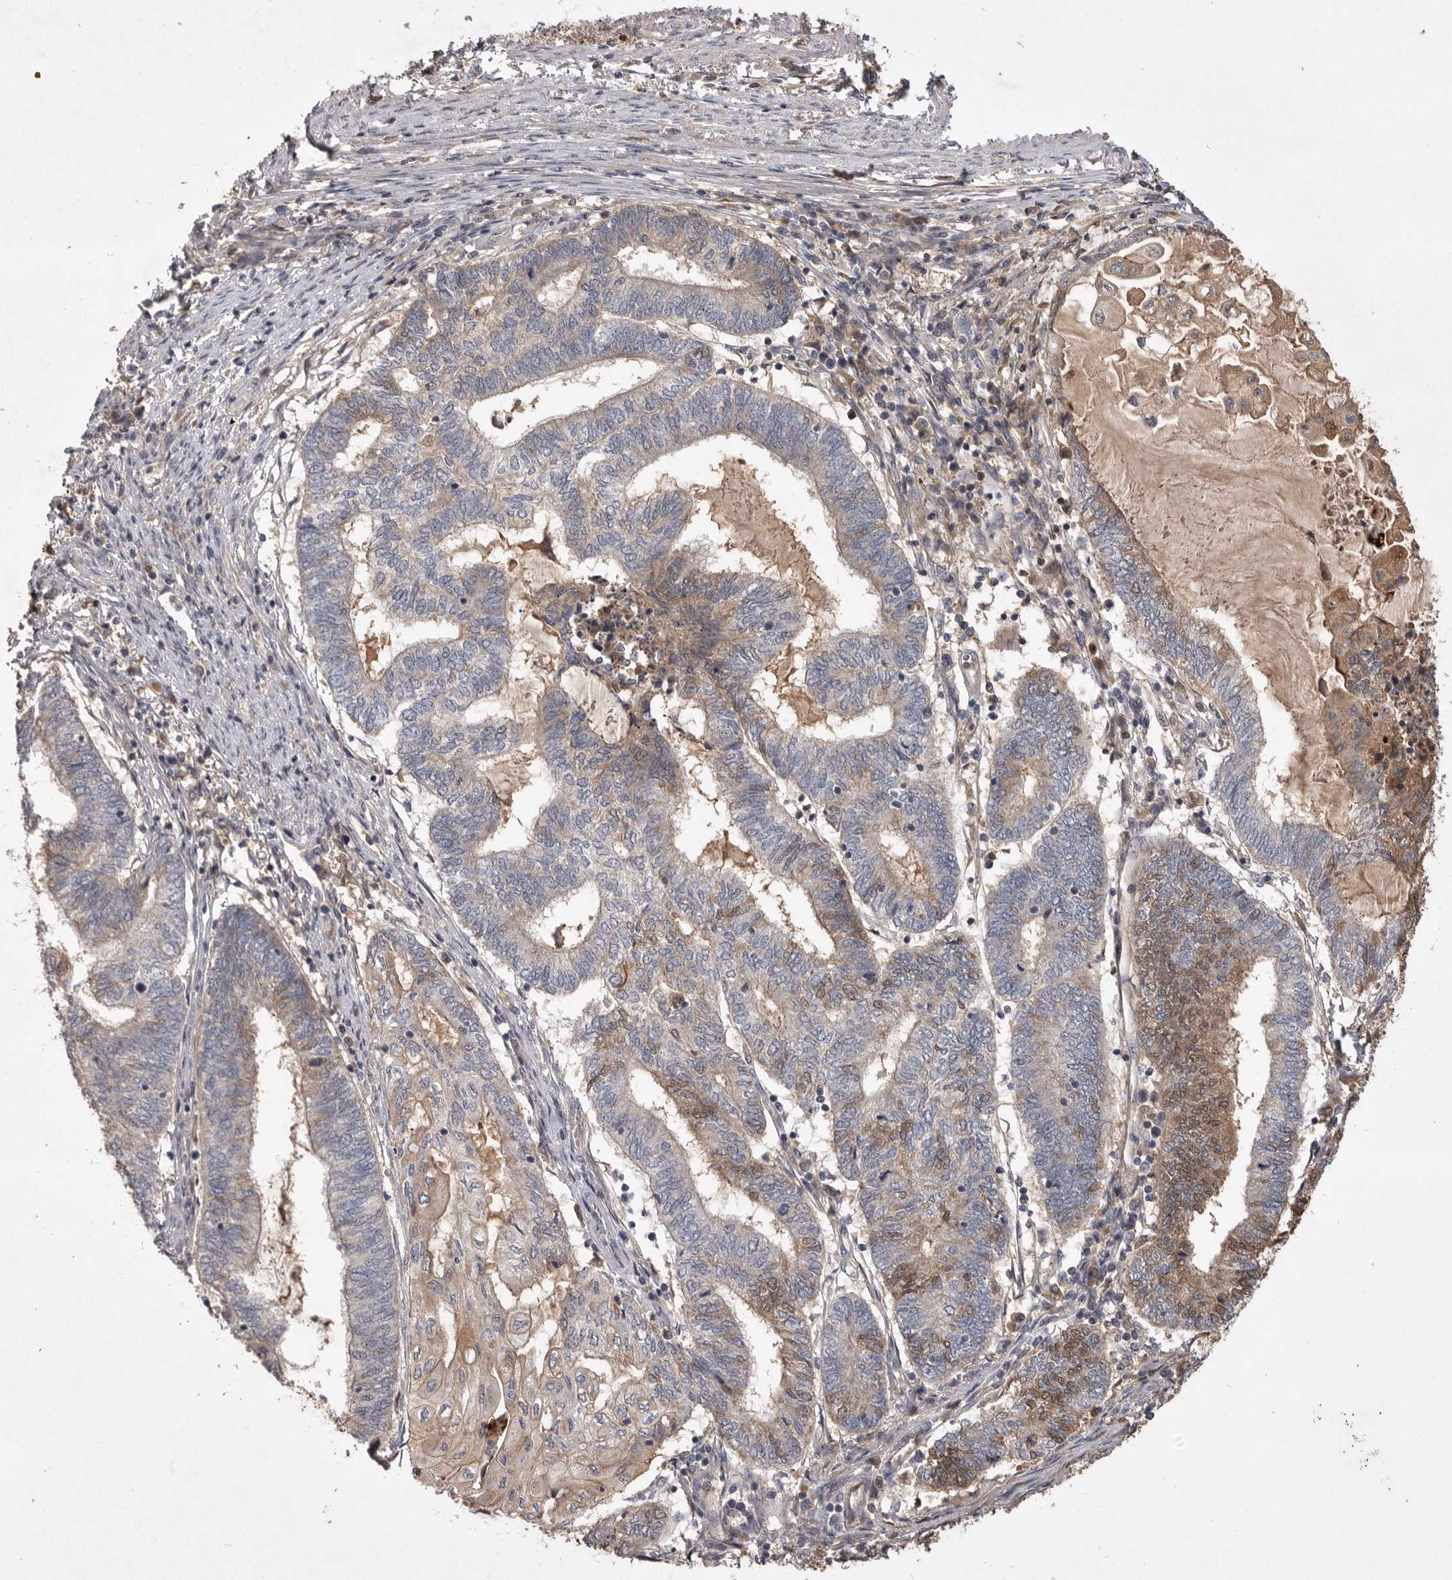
{"staining": {"intensity": "weak", "quantity": "<25%", "location": "cytoplasmic/membranous"}, "tissue": "endometrial cancer", "cell_type": "Tumor cells", "image_type": "cancer", "snomed": [{"axis": "morphology", "description": "Adenocarcinoma, NOS"}, {"axis": "topography", "description": "Uterus"}, {"axis": "topography", "description": "Endometrium"}], "caption": "Immunohistochemistry photomicrograph of neoplastic tissue: endometrial cancer stained with DAB (3,3'-diaminobenzidine) demonstrates no significant protein staining in tumor cells.", "gene": "VN1R4", "patient": {"sex": "female", "age": 70}}